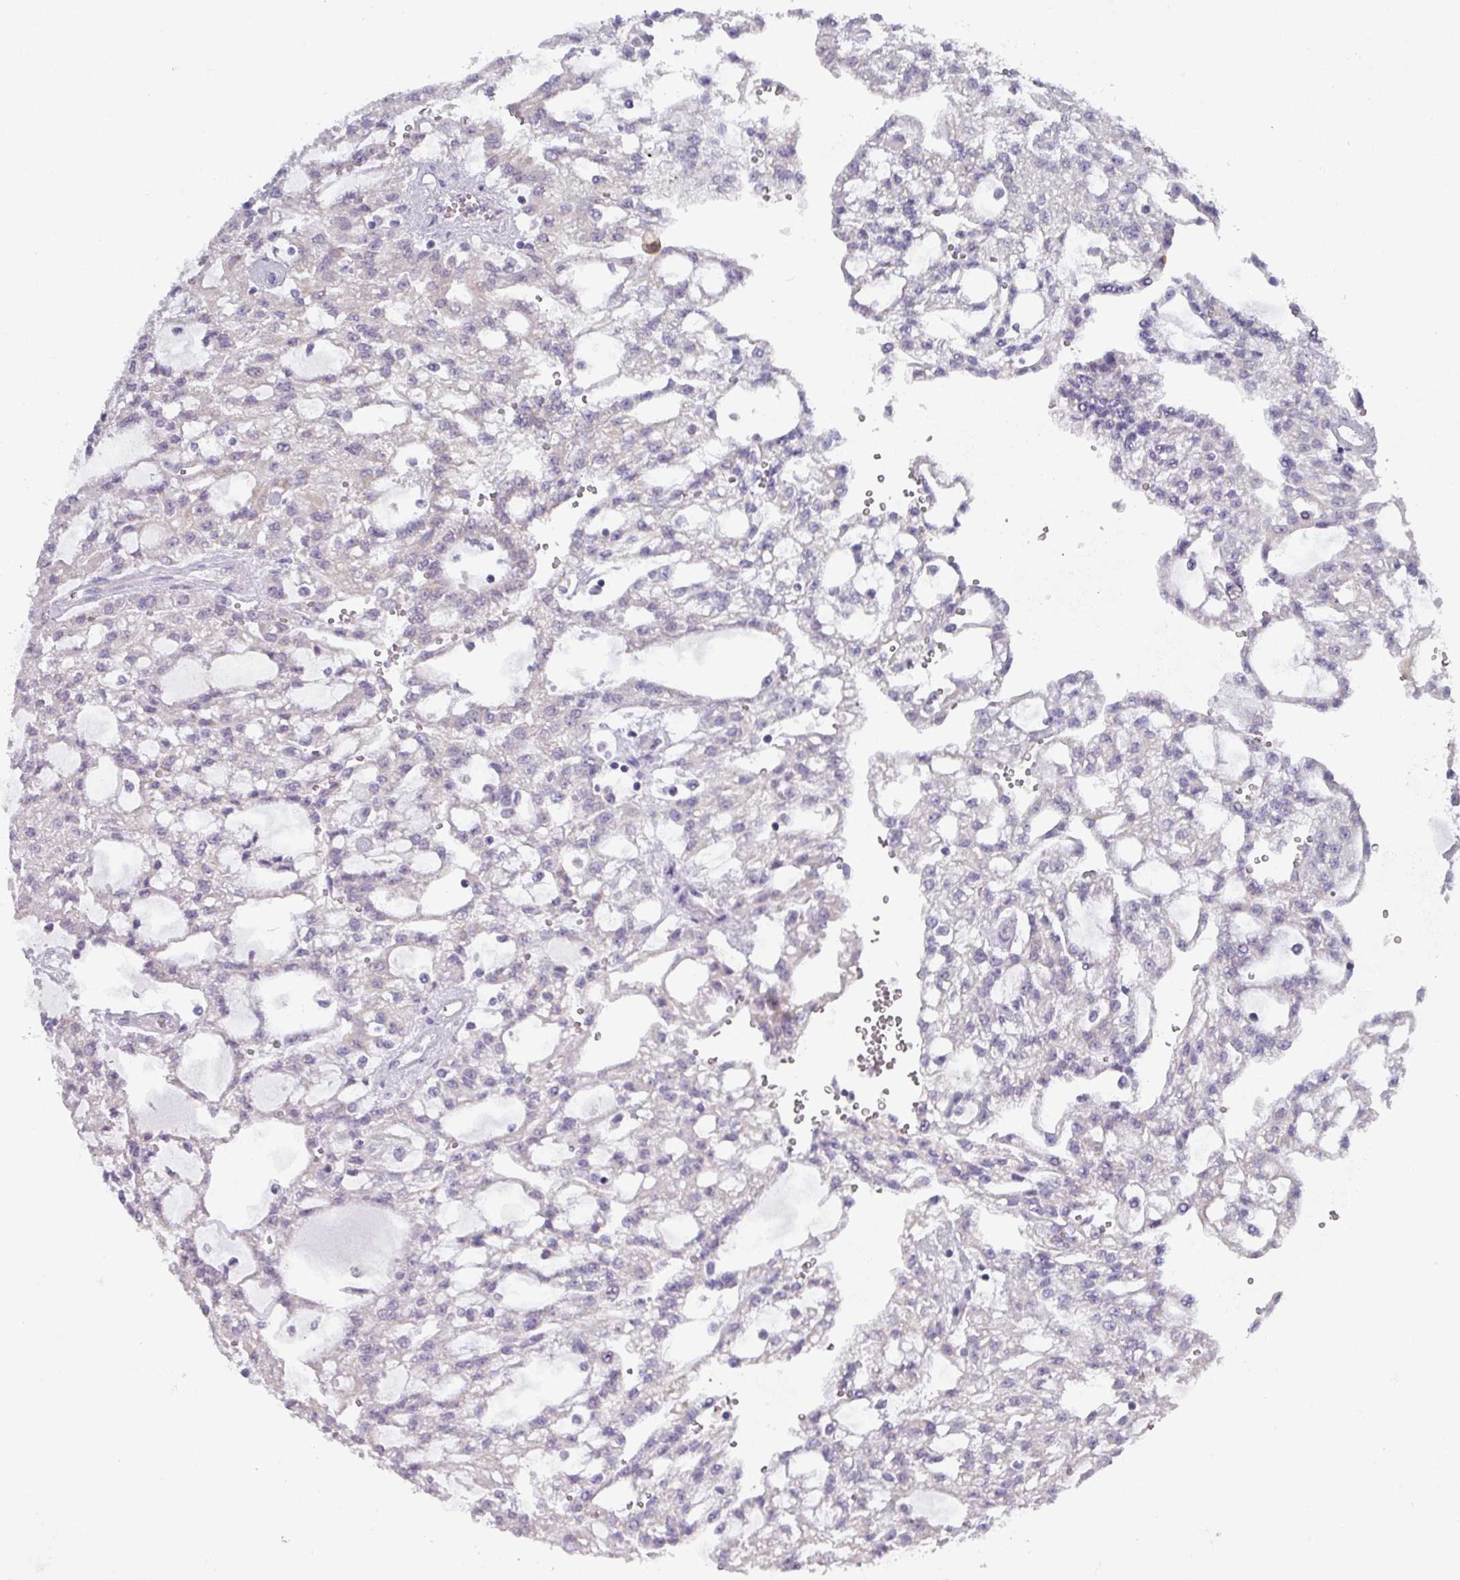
{"staining": {"intensity": "negative", "quantity": "none", "location": "none"}, "tissue": "renal cancer", "cell_type": "Tumor cells", "image_type": "cancer", "snomed": [{"axis": "morphology", "description": "Adenocarcinoma, NOS"}, {"axis": "topography", "description": "Kidney"}], "caption": "High power microscopy micrograph of an IHC image of renal adenocarcinoma, revealing no significant positivity in tumor cells.", "gene": "DCAF12L2", "patient": {"sex": "male", "age": 63}}